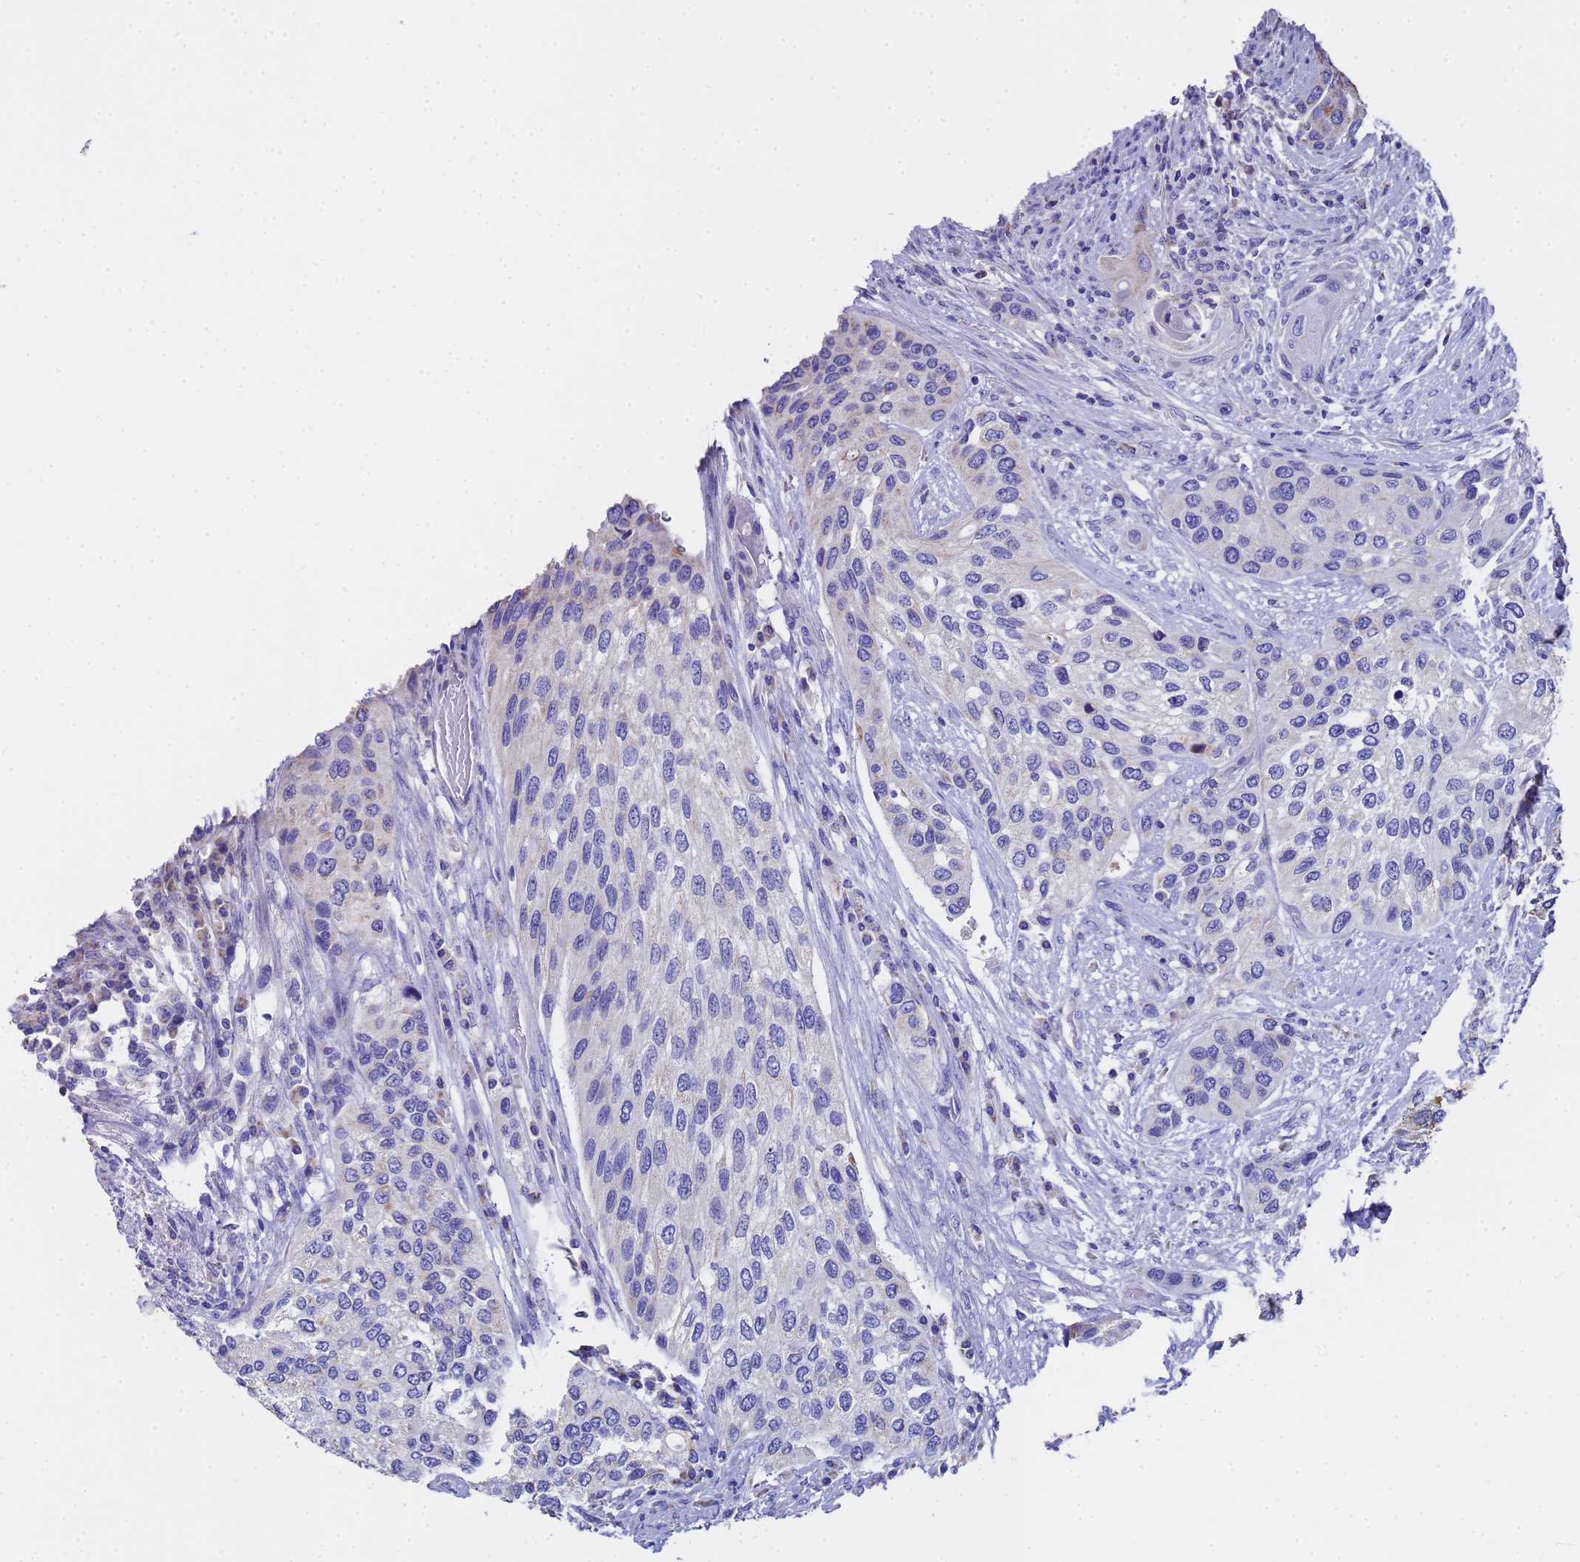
{"staining": {"intensity": "negative", "quantity": "none", "location": "none"}, "tissue": "urothelial cancer", "cell_type": "Tumor cells", "image_type": "cancer", "snomed": [{"axis": "morphology", "description": "Normal tissue, NOS"}, {"axis": "morphology", "description": "Urothelial carcinoma, High grade"}, {"axis": "topography", "description": "Vascular tissue"}, {"axis": "topography", "description": "Urinary bladder"}], "caption": "An IHC image of high-grade urothelial carcinoma is shown. There is no staining in tumor cells of high-grade urothelial carcinoma.", "gene": "MRPS12", "patient": {"sex": "female", "age": 56}}